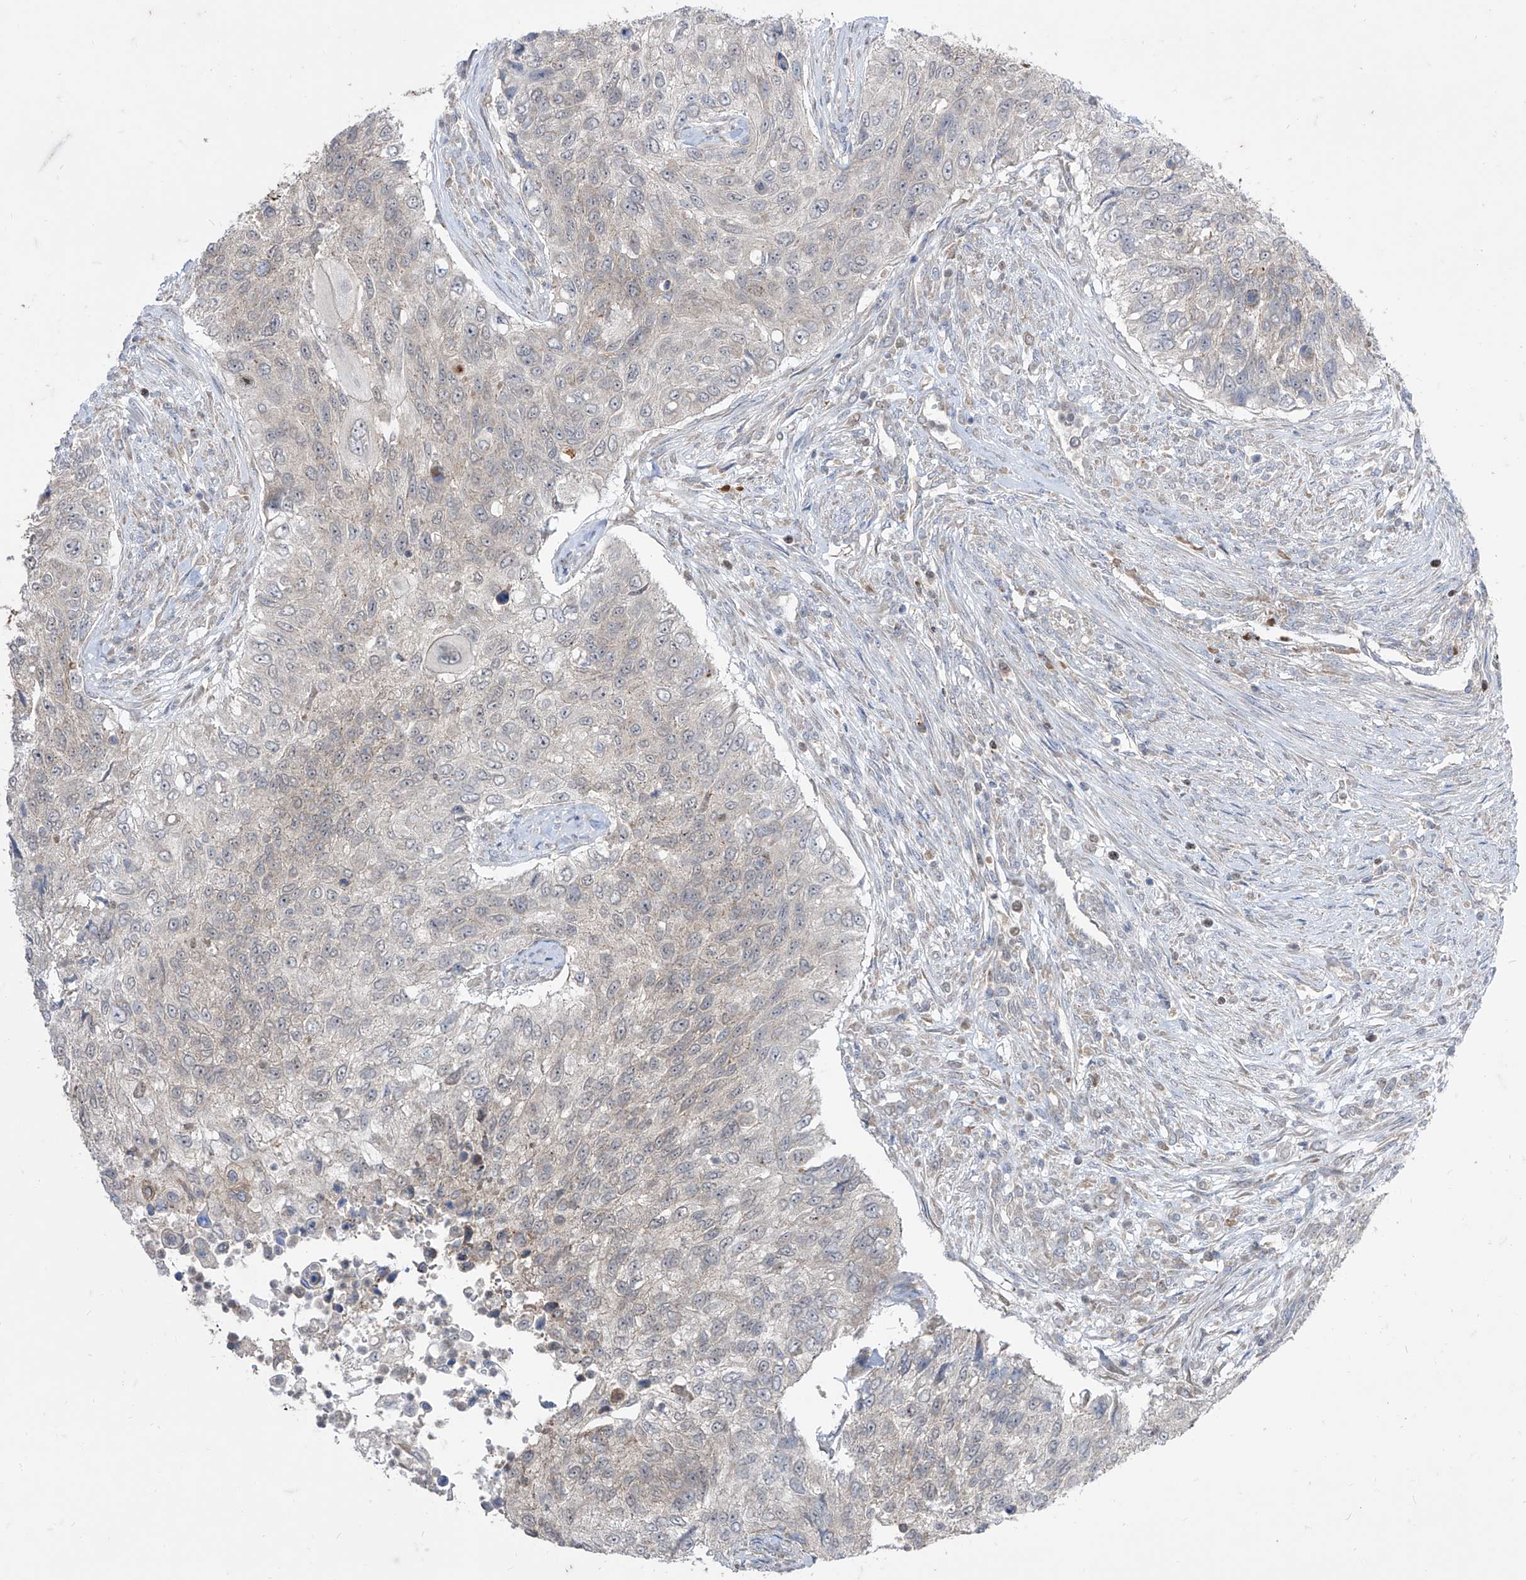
{"staining": {"intensity": "negative", "quantity": "none", "location": "none"}, "tissue": "urothelial cancer", "cell_type": "Tumor cells", "image_type": "cancer", "snomed": [{"axis": "morphology", "description": "Urothelial carcinoma, High grade"}, {"axis": "topography", "description": "Urinary bladder"}], "caption": "This is an IHC histopathology image of human urothelial carcinoma (high-grade). There is no expression in tumor cells.", "gene": "BROX", "patient": {"sex": "female", "age": 60}}